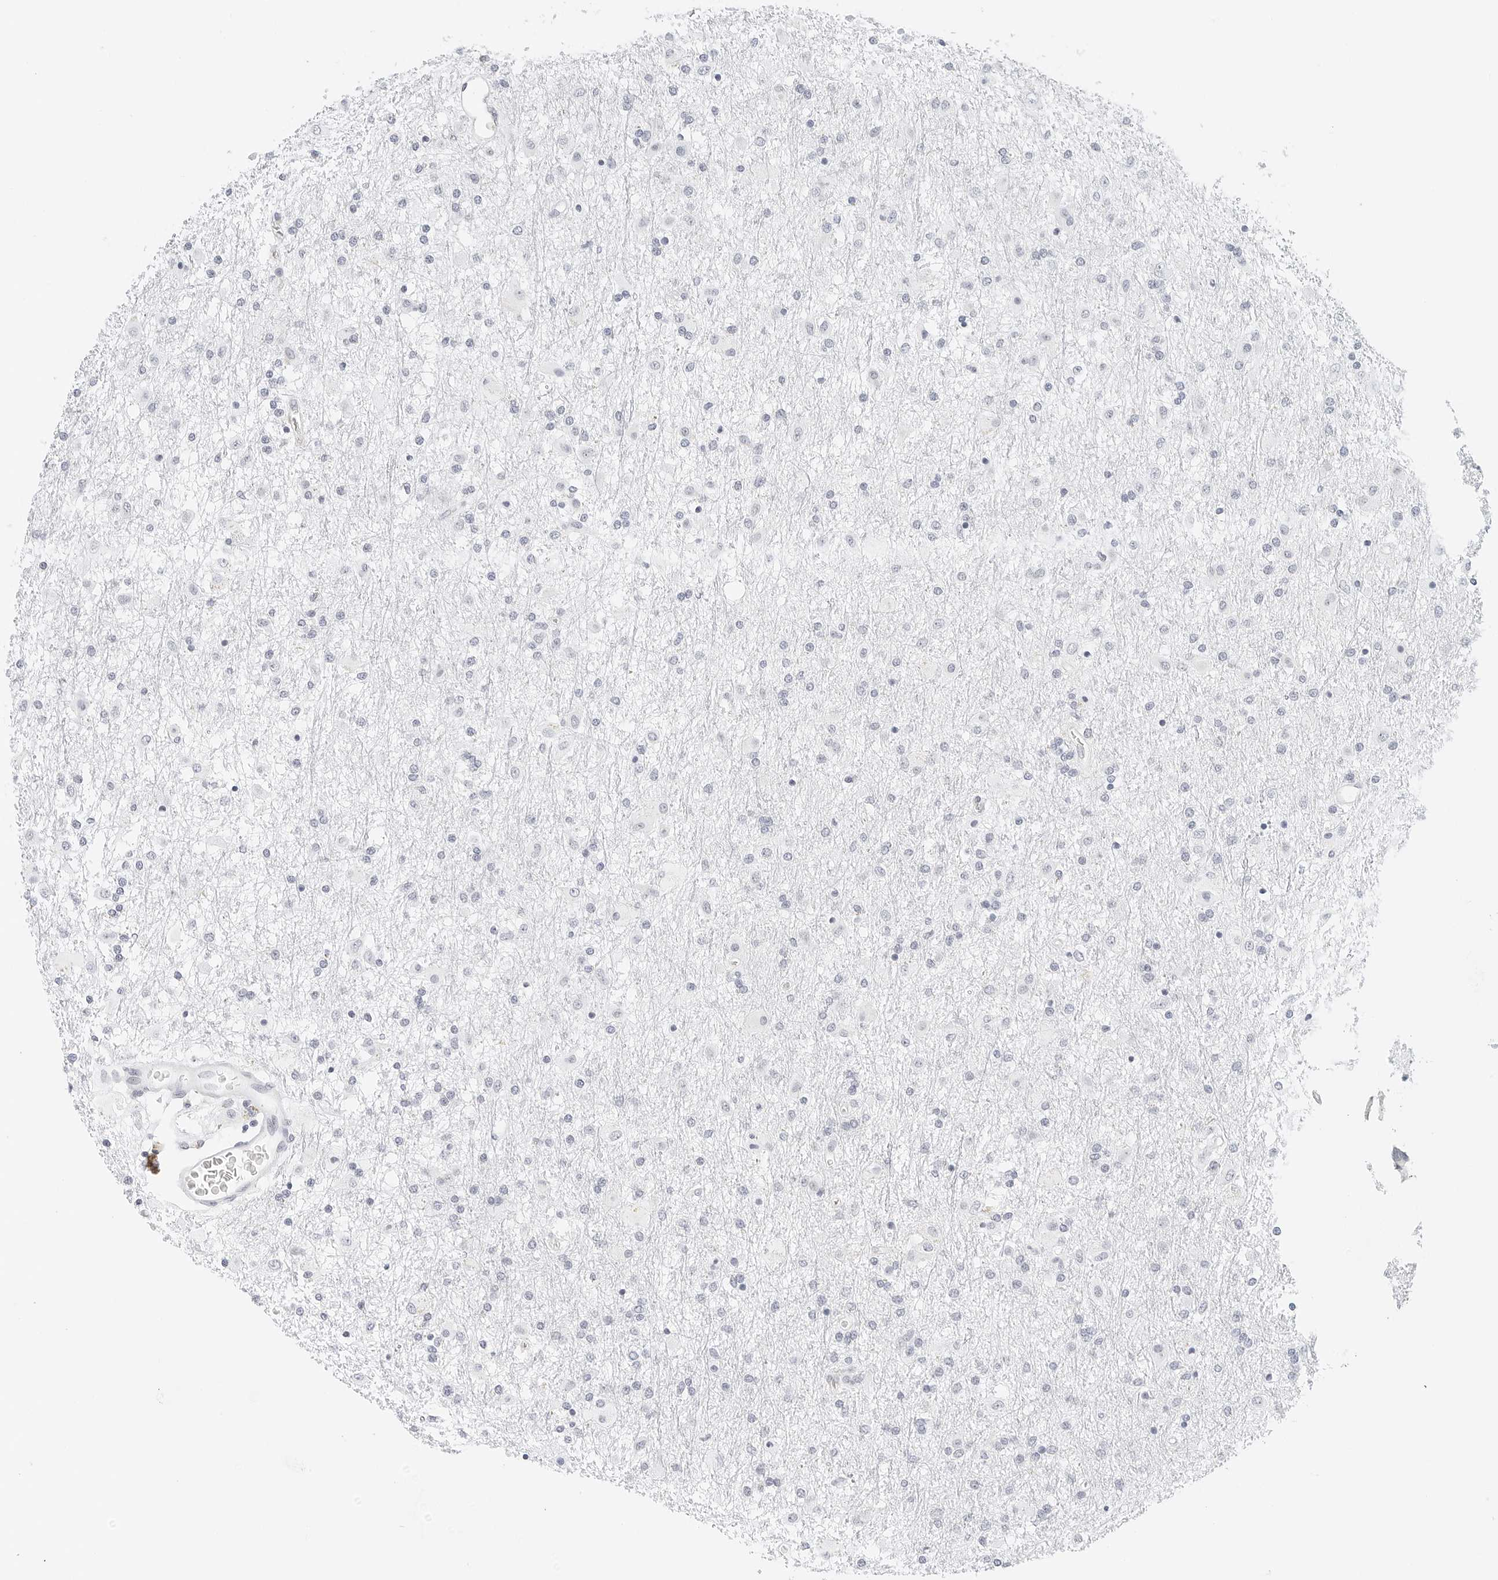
{"staining": {"intensity": "negative", "quantity": "none", "location": "none"}, "tissue": "glioma", "cell_type": "Tumor cells", "image_type": "cancer", "snomed": [{"axis": "morphology", "description": "Glioma, malignant, Low grade"}, {"axis": "topography", "description": "Brain"}], "caption": "There is no significant expression in tumor cells of malignant glioma (low-grade).", "gene": "CD22", "patient": {"sex": "male", "age": 65}}